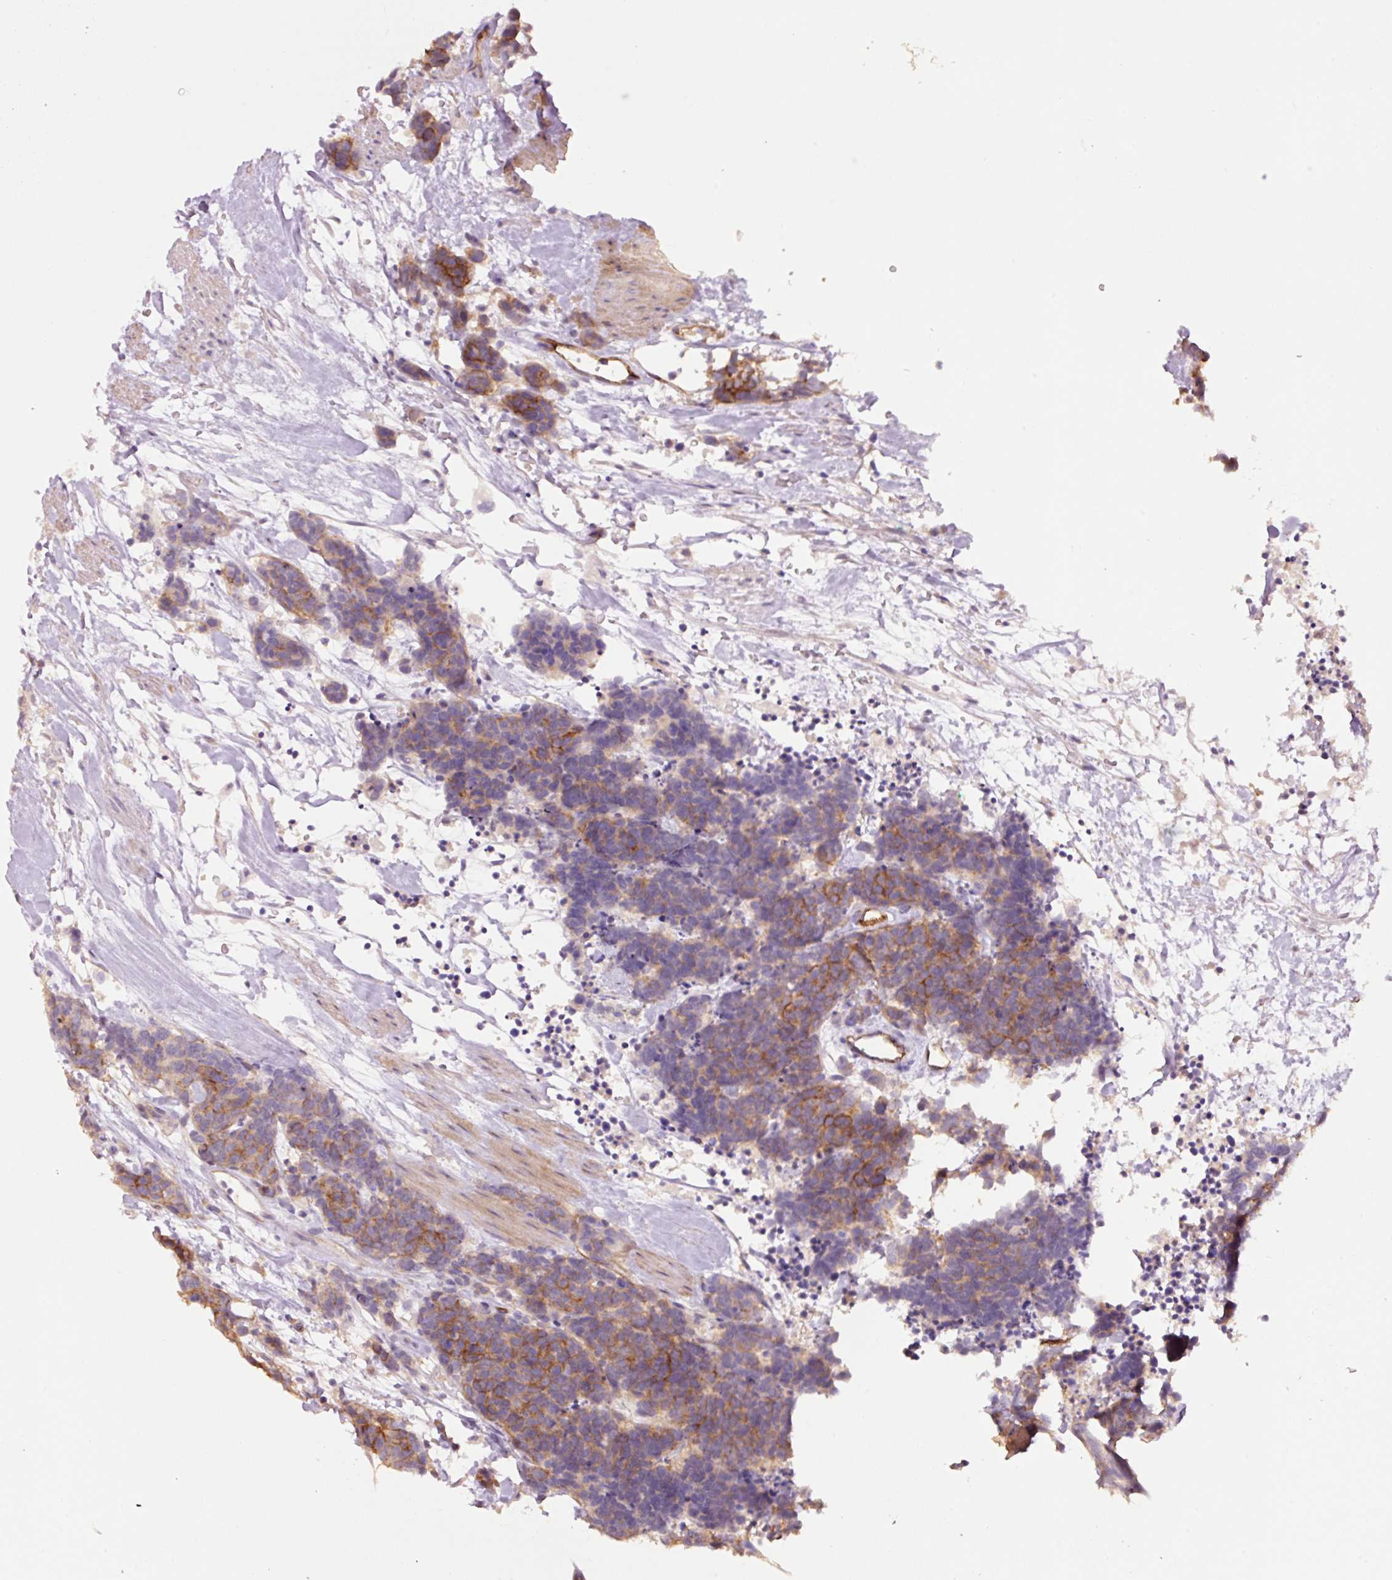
{"staining": {"intensity": "moderate", "quantity": "25%-75%", "location": "cytoplasmic/membranous"}, "tissue": "carcinoid", "cell_type": "Tumor cells", "image_type": "cancer", "snomed": [{"axis": "morphology", "description": "Carcinoma, NOS"}, {"axis": "morphology", "description": "Carcinoid, malignant, NOS"}, {"axis": "topography", "description": "Prostate"}], "caption": "IHC image of neoplastic tissue: carcinoma stained using immunohistochemistry (IHC) displays medium levels of moderate protein expression localized specifically in the cytoplasmic/membranous of tumor cells, appearing as a cytoplasmic/membranous brown color.", "gene": "SLC1A4", "patient": {"sex": "male", "age": 57}}